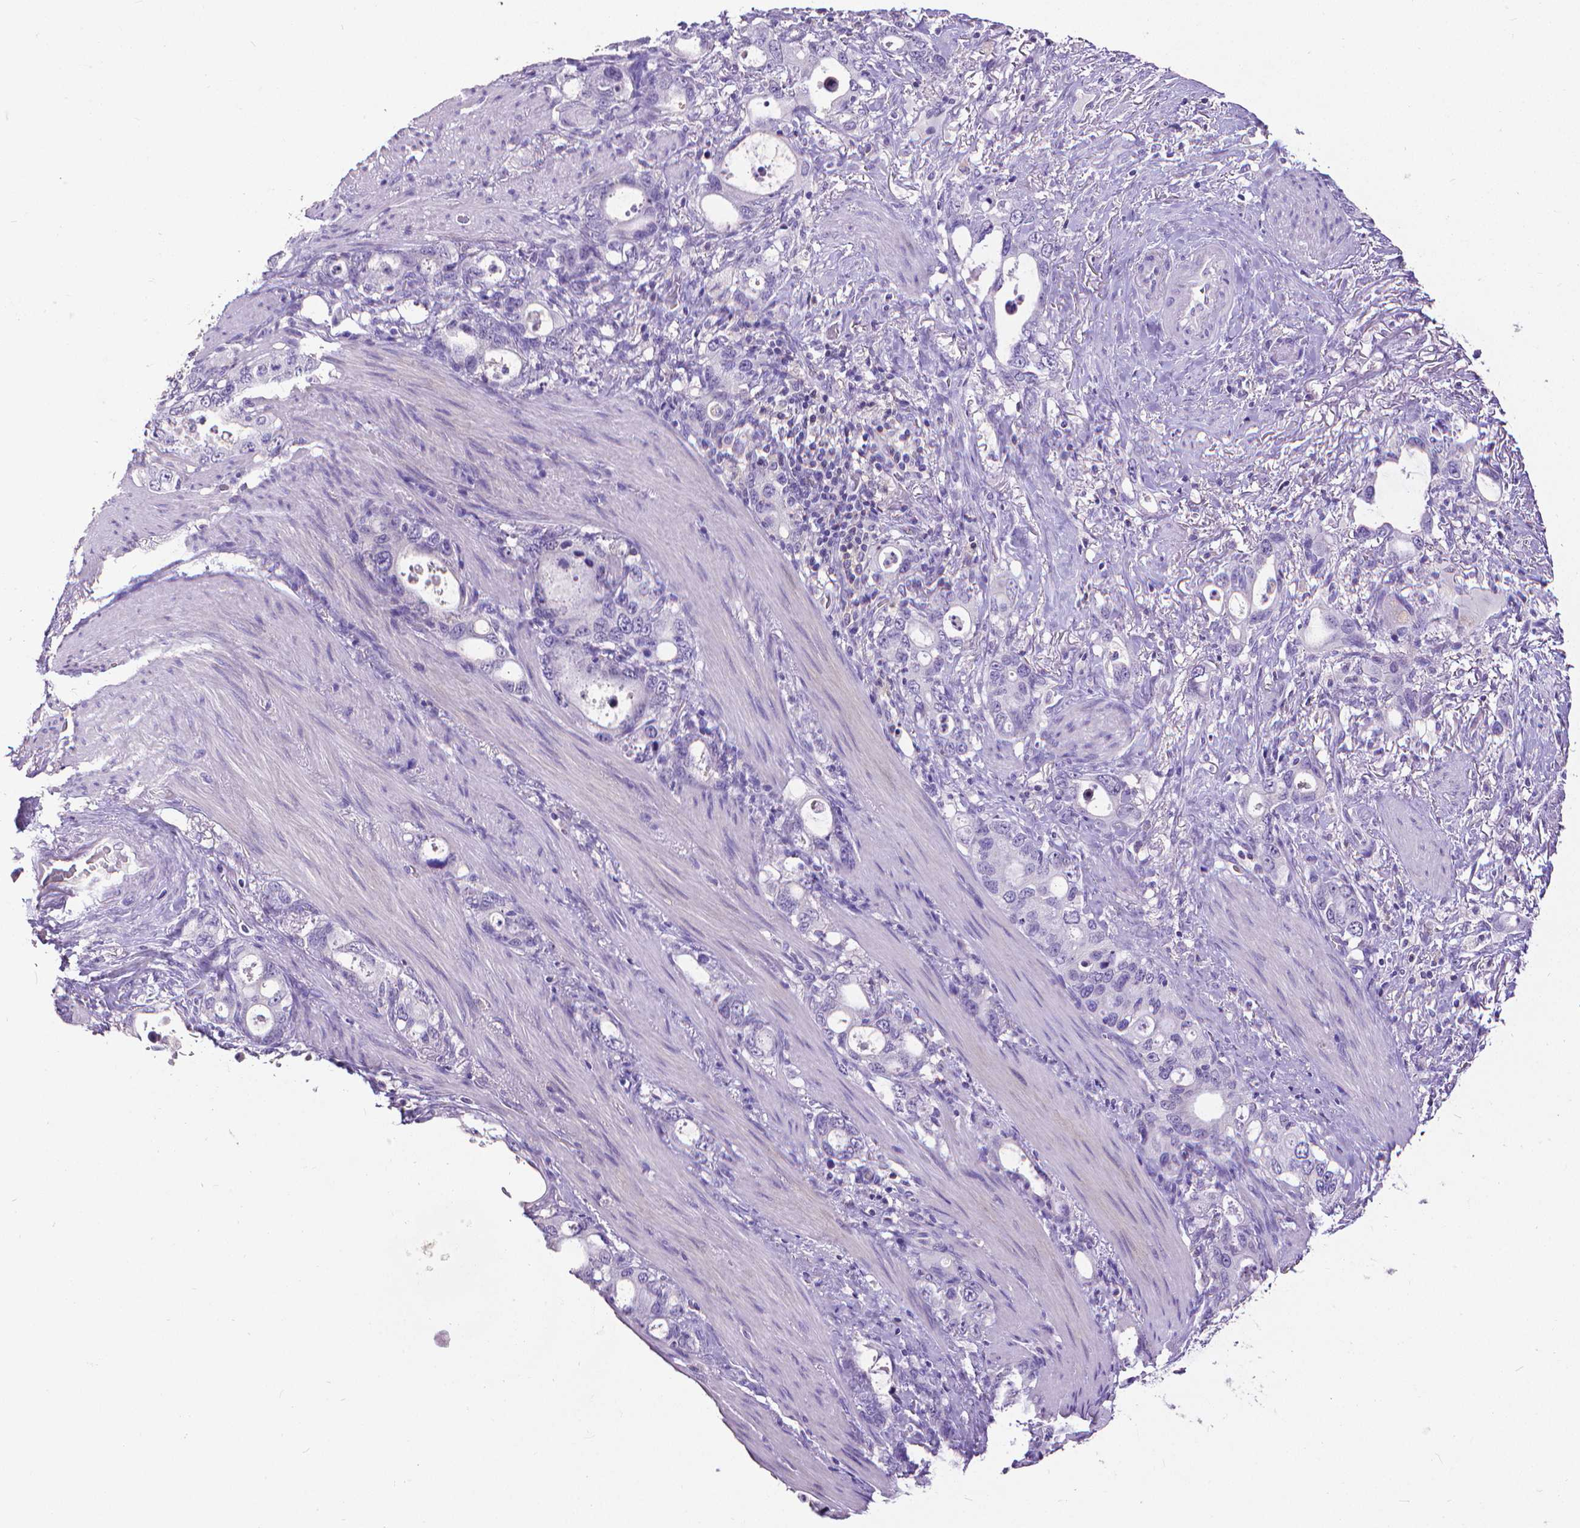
{"staining": {"intensity": "negative", "quantity": "none", "location": "none"}, "tissue": "stomach cancer", "cell_type": "Tumor cells", "image_type": "cancer", "snomed": [{"axis": "morphology", "description": "Adenocarcinoma, NOS"}, {"axis": "topography", "description": "Stomach, upper"}], "caption": "Stomach cancer (adenocarcinoma) was stained to show a protein in brown. There is no significant positivity in tumor cells. (DAB (3,3'-diaminobenzidine) immunohistochemistry (IHC) visualized using brightfield microscopy, high magnification).", "gene": "CD4", "patient": {"sex": "male", "age": 74}}